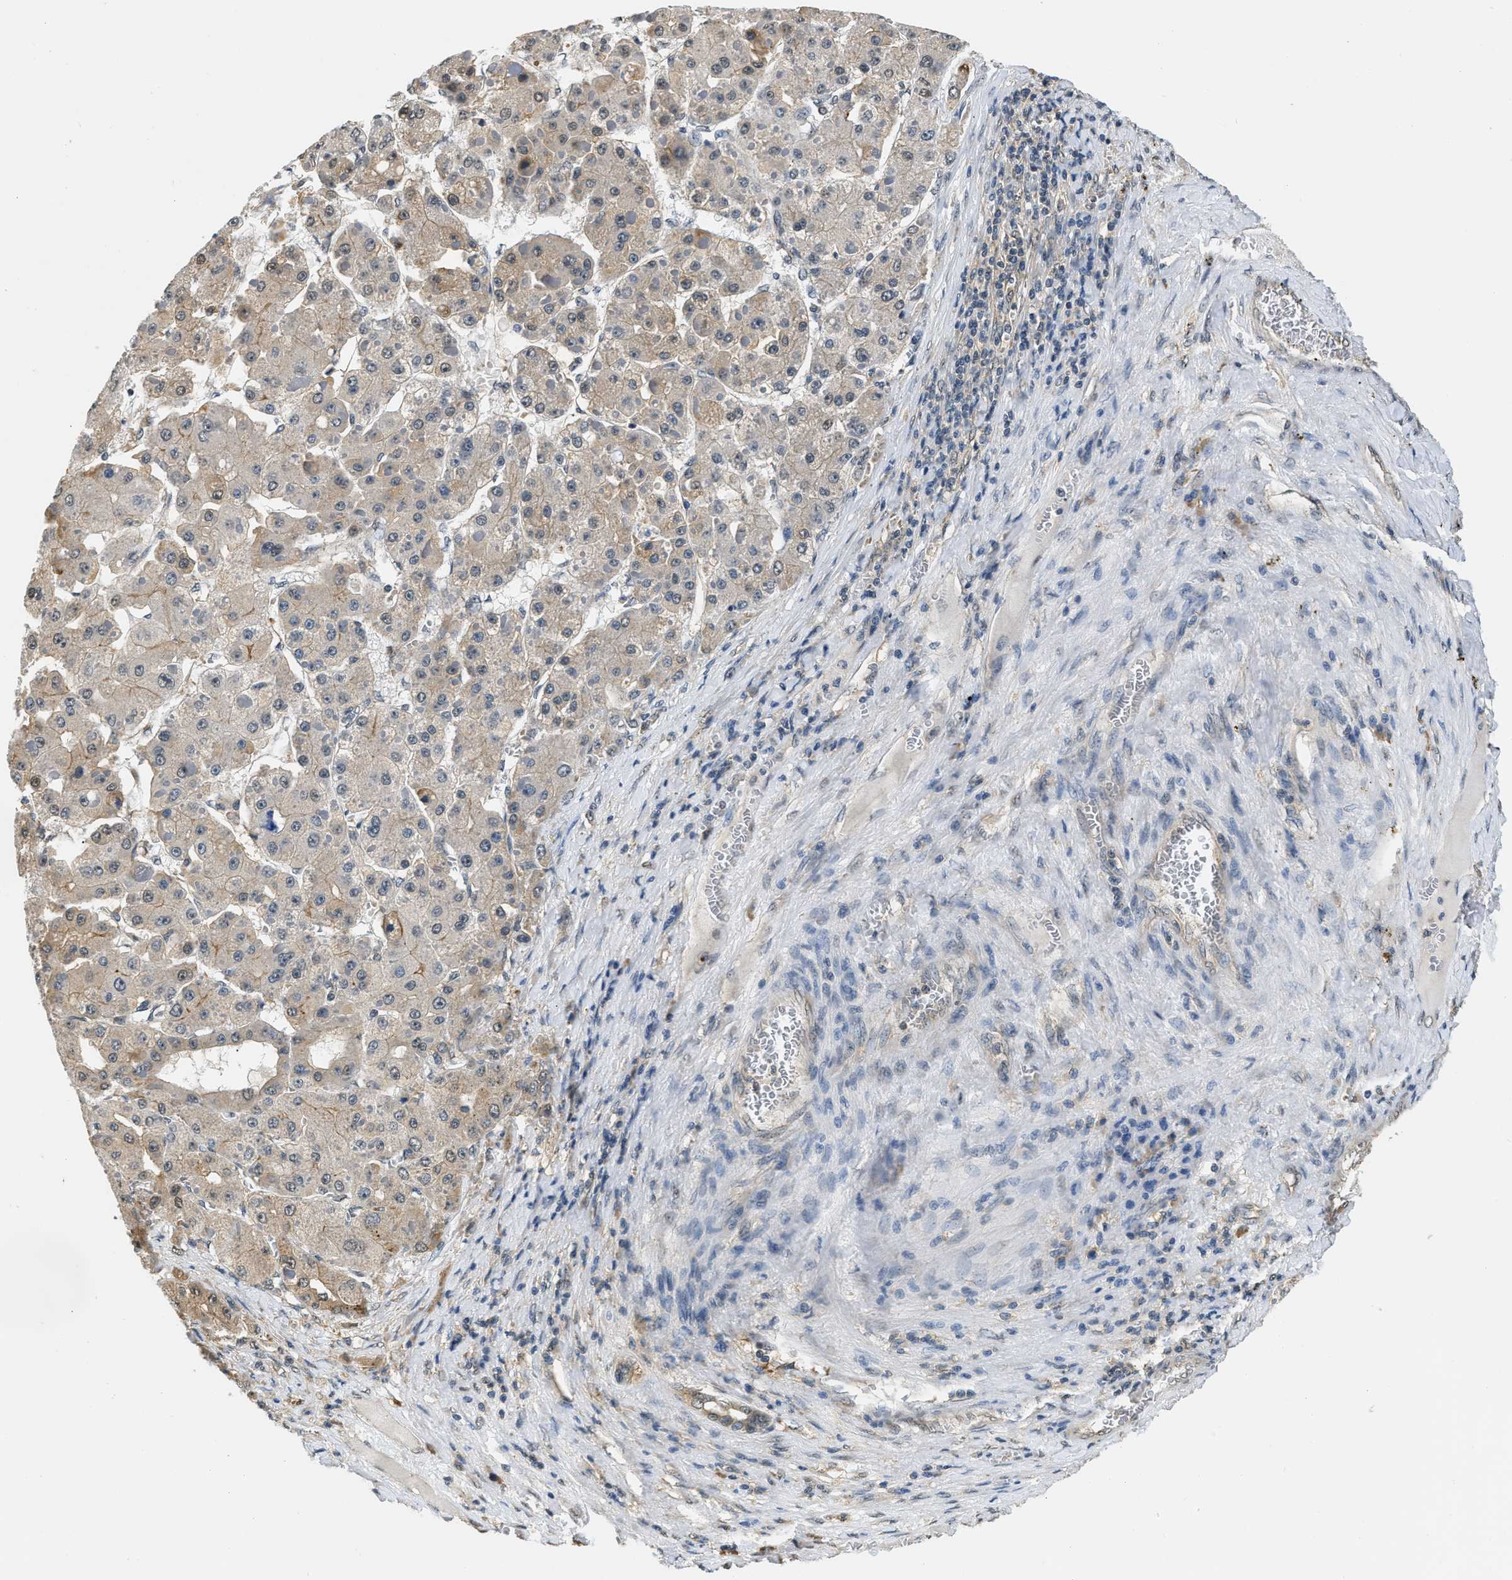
{"staining": {"intensity": "weak", "quantity": ">75%", "location": "cytoplasmic/membranous"}, "tissue": "liver cancer", "cell_type": "Tumor cells", "image_type": "cancer", "snomed": [{"axis": "morphology", "description": "Carcinoma, Hepatocellular, NOS"}, {"axis": "topography", "description": "Liver"}], "caption": "Weak cytoplasmic/membranous protein positivity is appreciated in approximately >75% of tumor cells in liver cancer (hepatocellular carcinoma).", "gene": "BCL7C", "patient": {"sex": "female", "age": 73}}